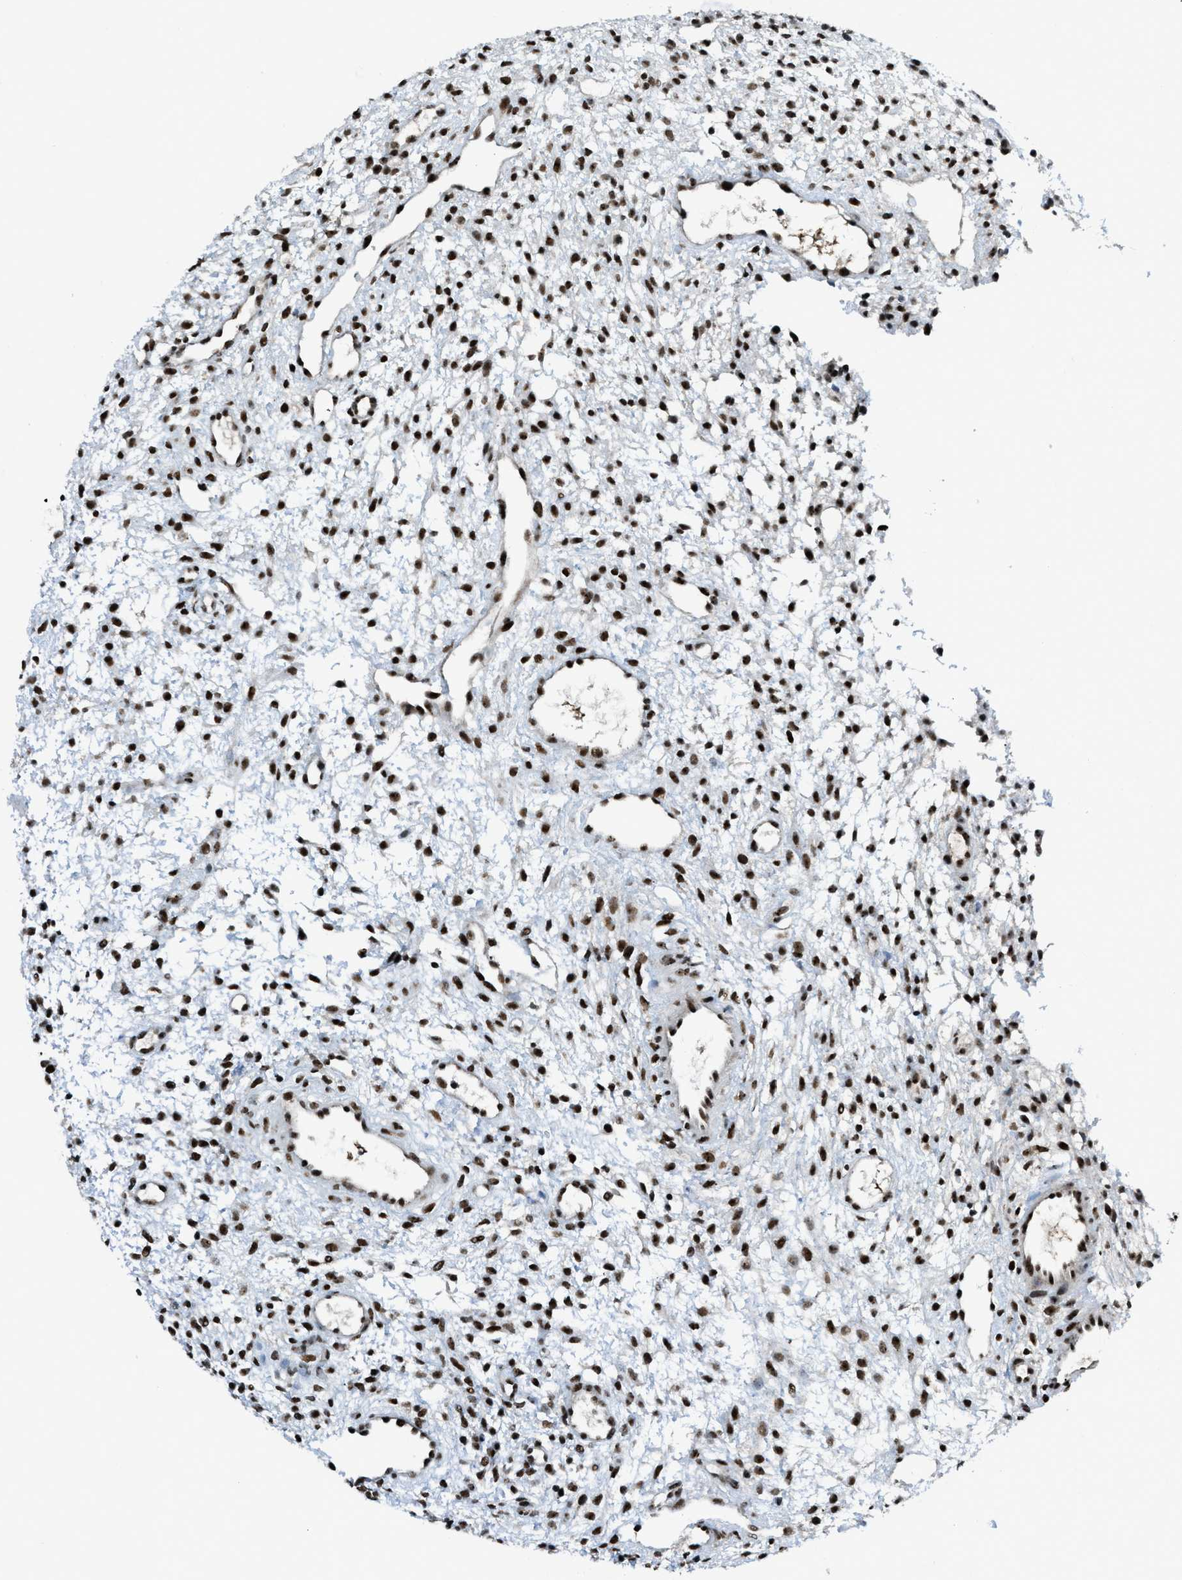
{"staining": {"intensity": "strong", "quantity": ">75%", "location": "nuclear"}, "tissue": "ovary", "cell_type": "Ovarian stroma cells", "image_type": "normal", "snomed": [{"axis": "morphology", "description": "Normal tissue, NOS"}, {"axis": "morphology", "description": "Cyst, NOS"}, {"axis": "topography", "description": "Ovary"}], "caption": "A high-resolution image shows immunohistochemistry (IHC) staining of benign ovary, which reveals strong nuclear expression in approximately >75% of ovarian stroma cells. (DAB (3,3'-diaminobenzidine) IHC with brightfield microscopy, high magnification).", "gene": "RAD51B", "patient": {"sex": "female", "age": 18}}